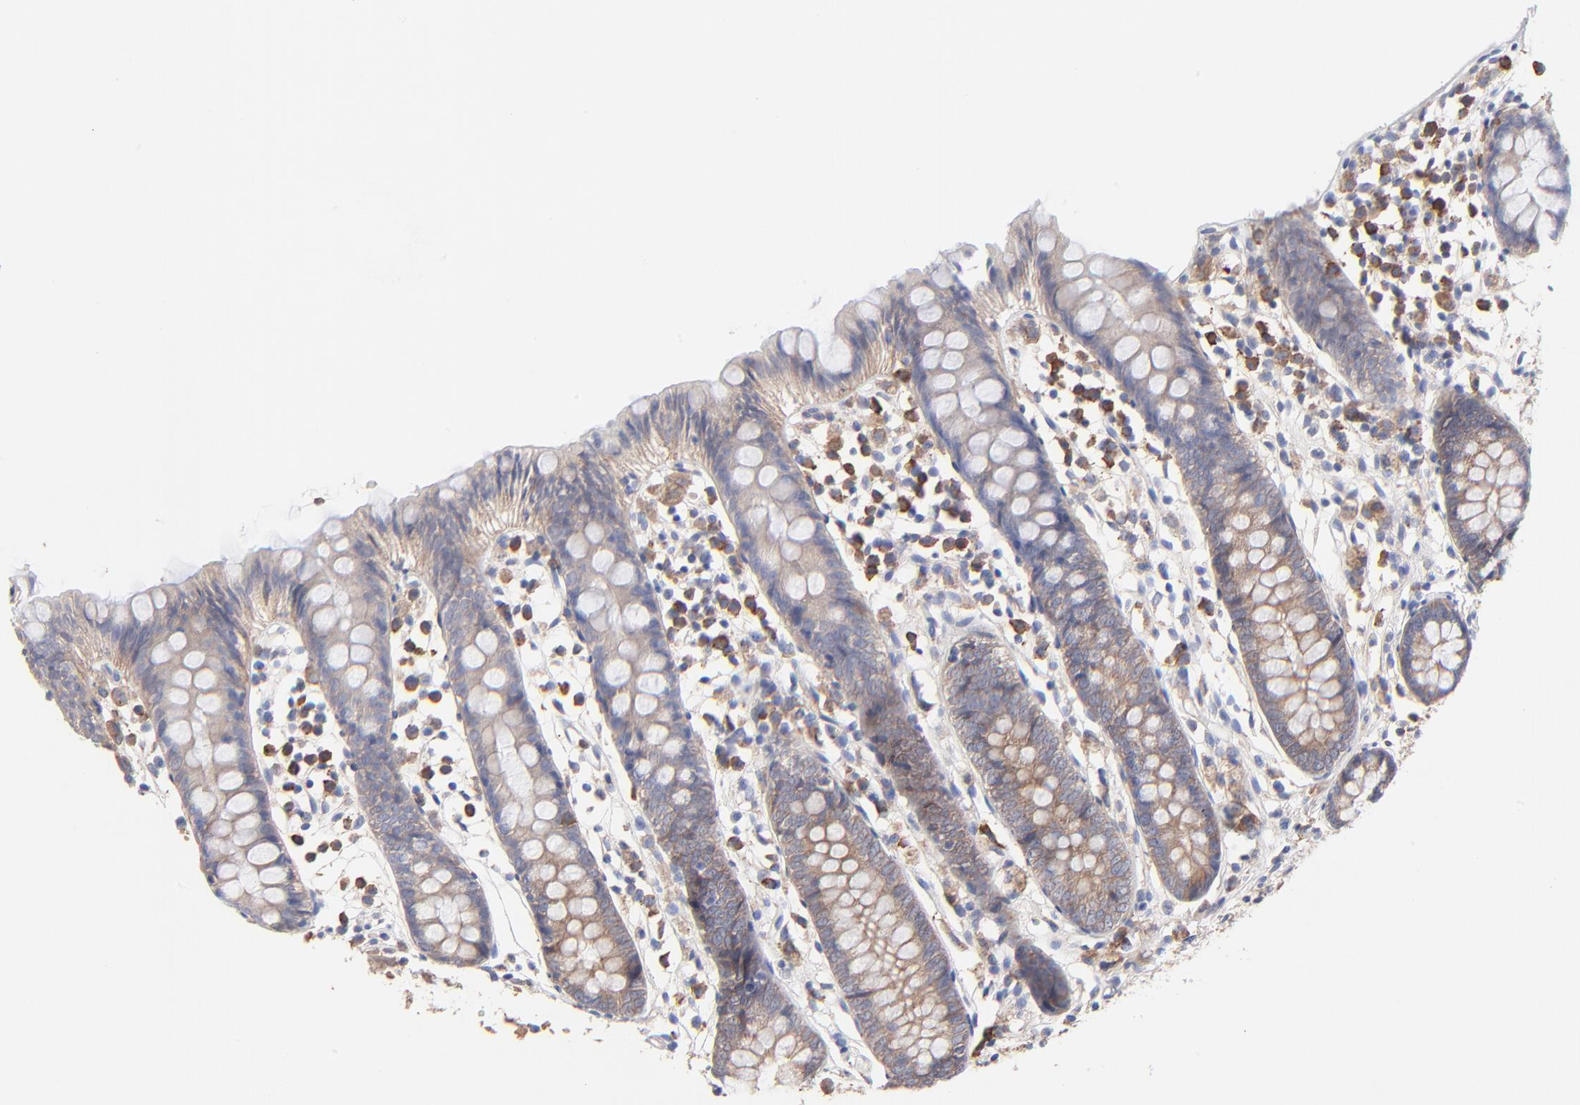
{"staining": {"intensity": "moderate", "quantity": ">75%", "location": "cytoplasmic/membranous"}, "tissue": "appendix", "cell_type": "Glandular cells", "image_type": "normal", "snomed": [{"axis": "morphology", "description": "Normal tissue, NOS"}, {"axis": "topography", "description": "Appendix"}], "caption": "Approximately >75% of glandular cells in normal human appendix demonstrate moderate cytoplasmic/membranous protein positivity as visualized by brown immunohistochemical staining.", "gene": "PPFIBP2", "patient": {"sex": "male", "age": 38}}